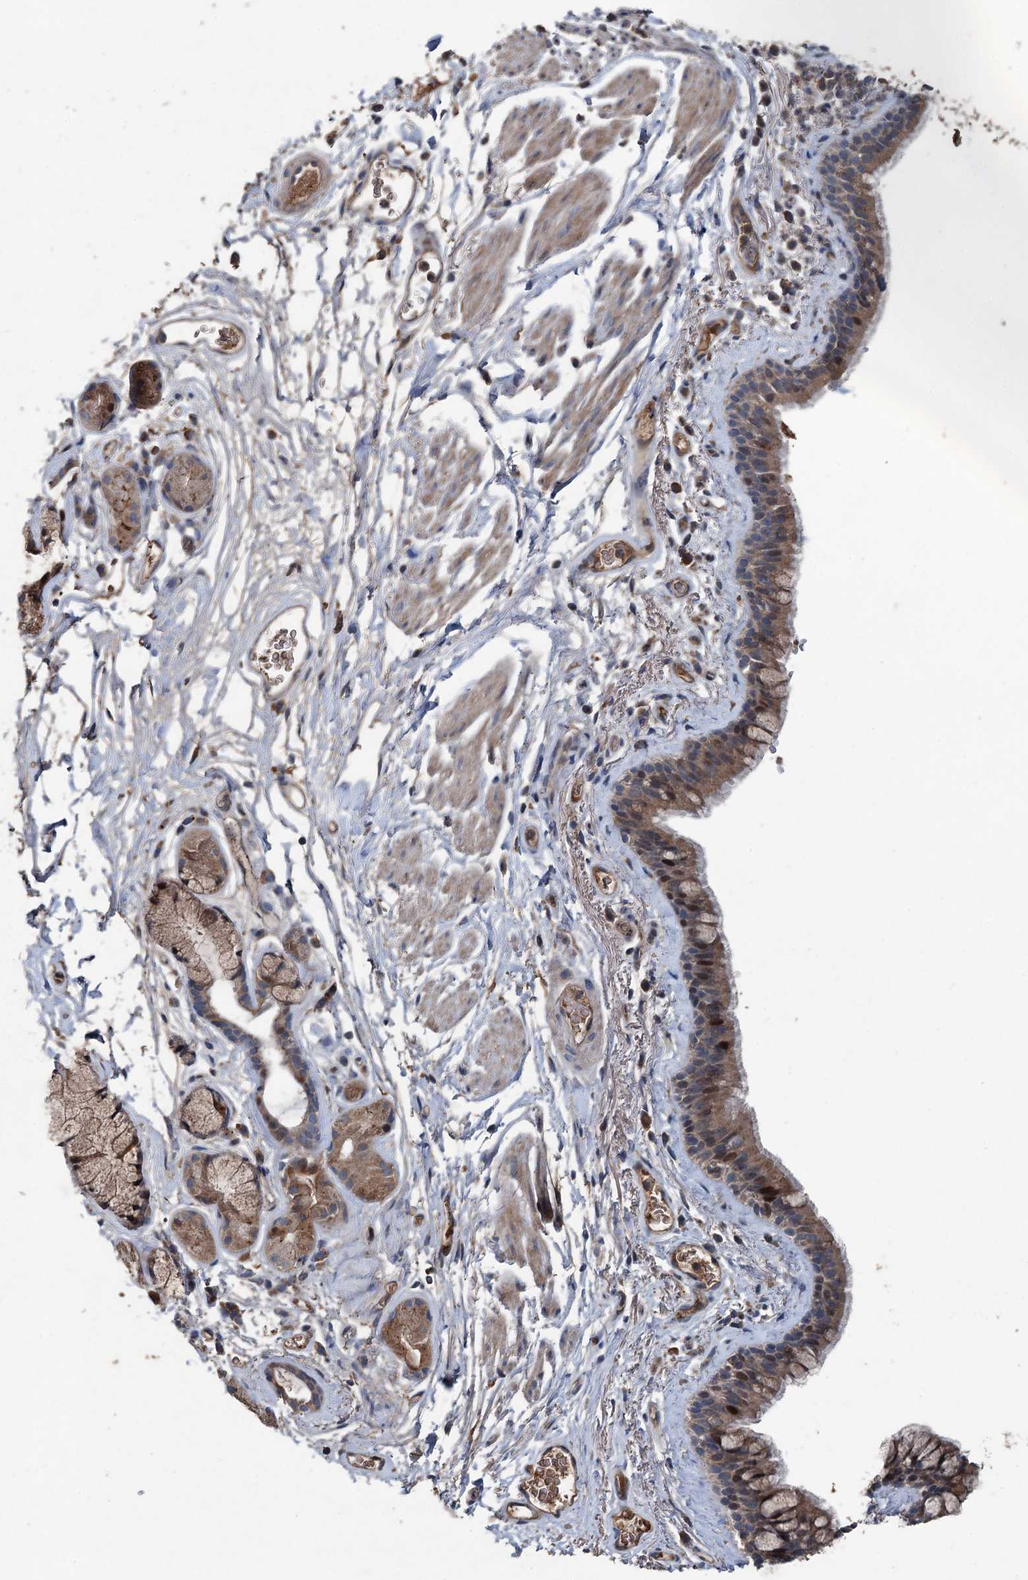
{"staining": {"intensity": "moderate", "quantity": ">75%", "location": "cytoplasmic/membranous"}, "tissue": "bronchus", "cell_type": "Respiratory epithelial cells", "image_type": "normal", "snomed": [{"axis": "morphology", "description": "Normal tissue, NOS"}, {"axis": "topography", "description": "Cartilage tissue"}], "caption": "Benign bronchus demonstrates moderate cytoplasmic/membranous expression in about >75% of respiratory epithelial cells, visualized by immunohistochemistry. (DAB (3,3'-diaminobenzidine) IHC with brightfield microscopy, high magnification).", "gene": "TAPBPL", "patient": {"sex": "male", "age": 63}}